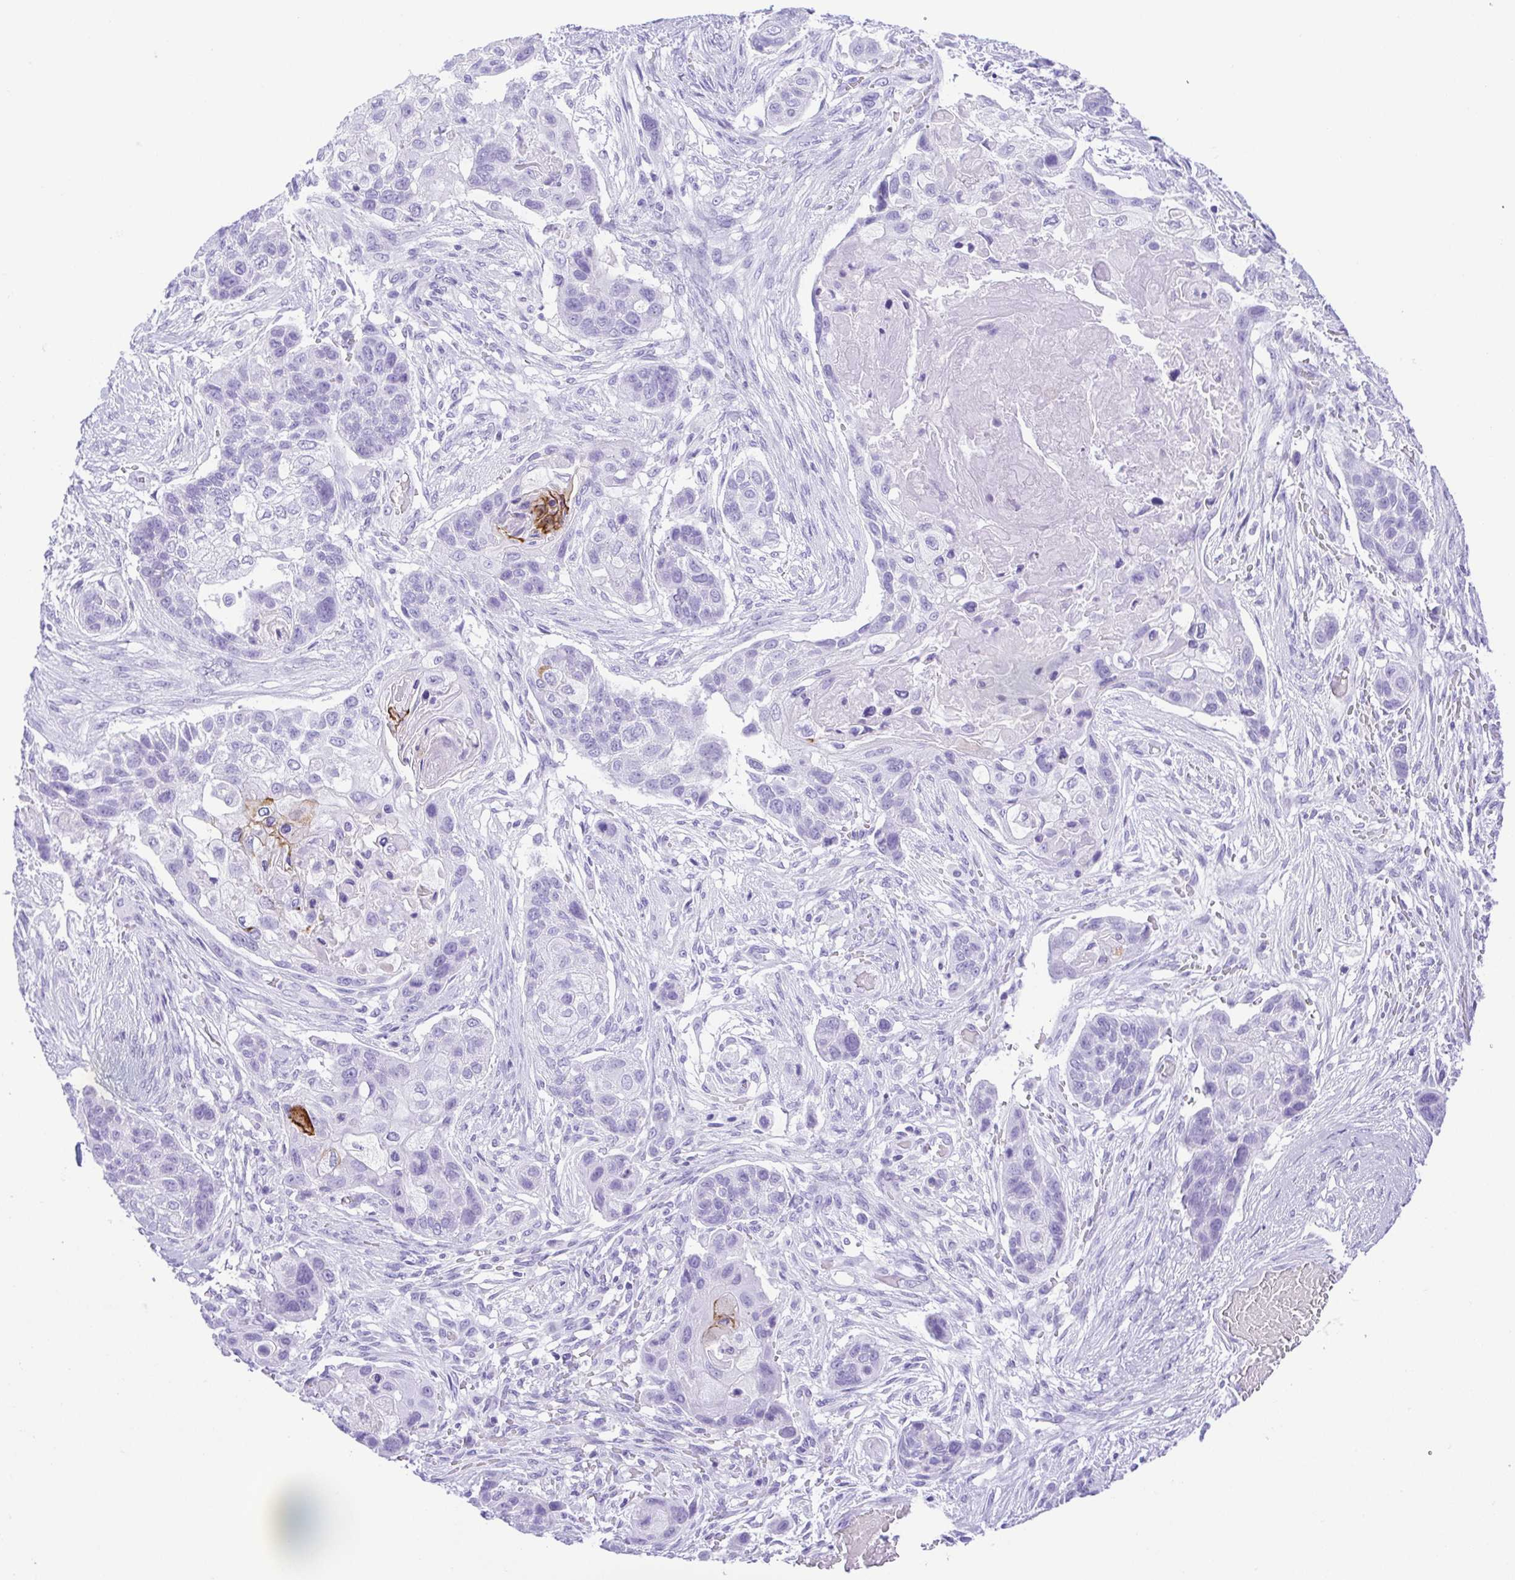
{"staining": {"intensity": "negative", "quantity": "none", "location": "none"}, "tissue": "lung cancer", "cell_type": "Tumor cells", "image_type": "cancer", "snomed": [{"axis": "morphology", "description": "Squamous cell carcinoma, NOS"}, {"axis": "topography", "description": "Lung"}], "caption": "Protein analysis of lung squamous cell carcinoma reveals no significant staining in tumor cells.", "gene": "CDSN", "patient": {"sex": "male", "age": 69}}